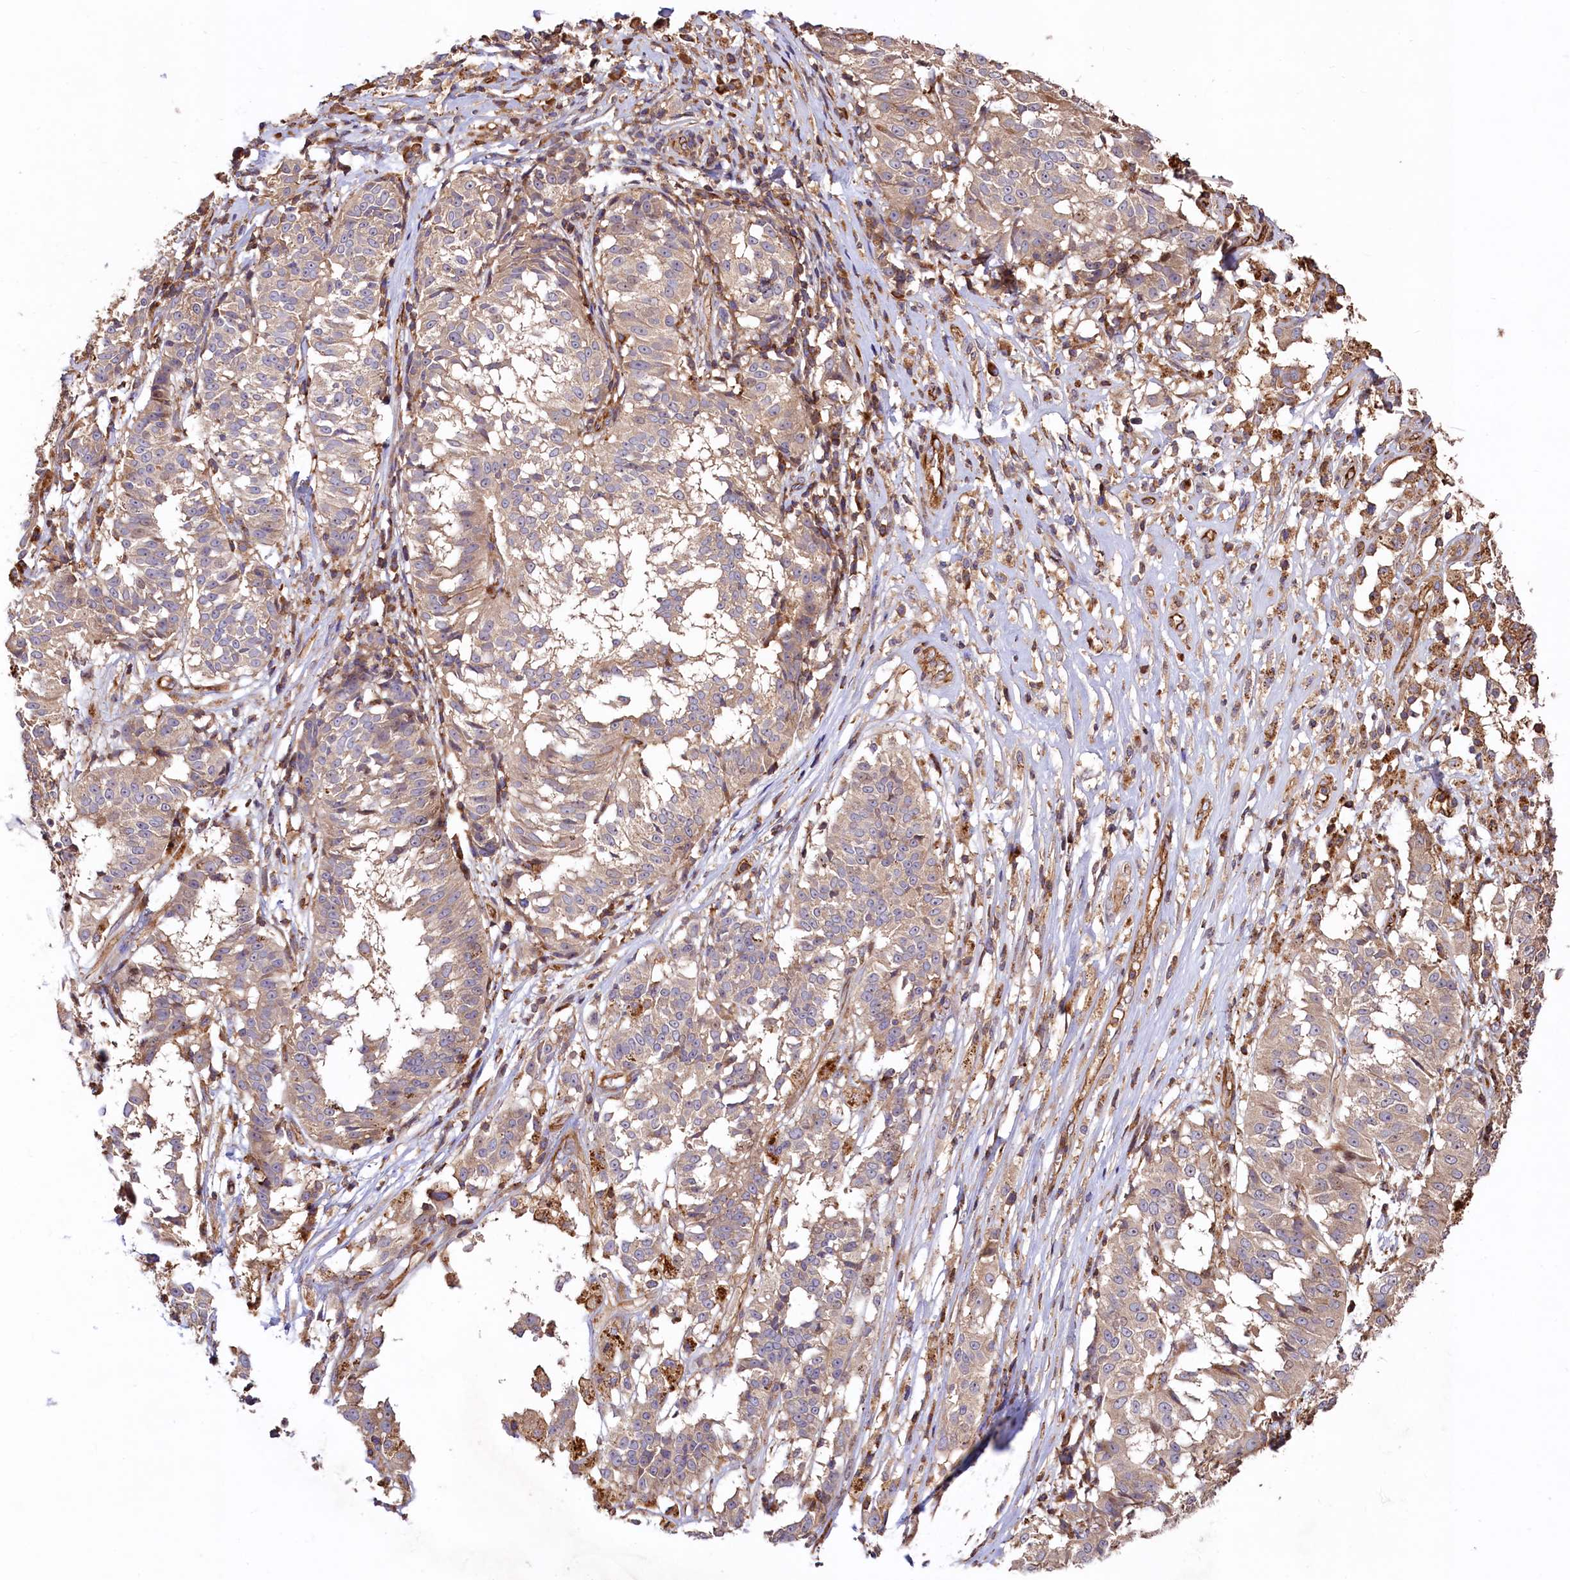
{"staining": {"intensity": "weak", "quantity": "<25%", "location": "cytoplasmic/membranous"}, "tissue": "melanoma", "cell_type": "Tumor cells", "image_type": "cancer", "snomed": [{"axis": "morphology", "description": "Malignant melanoma, NOS"}, {"axis": "topography", "description": "Skin"}], "caption": "Melanoma stained for a protein using immunohistochemistry (IHC) reveals no positivity tumor cells.", "gene": "KLHDC4", "patient": {"sex": "female", "age": 72}}